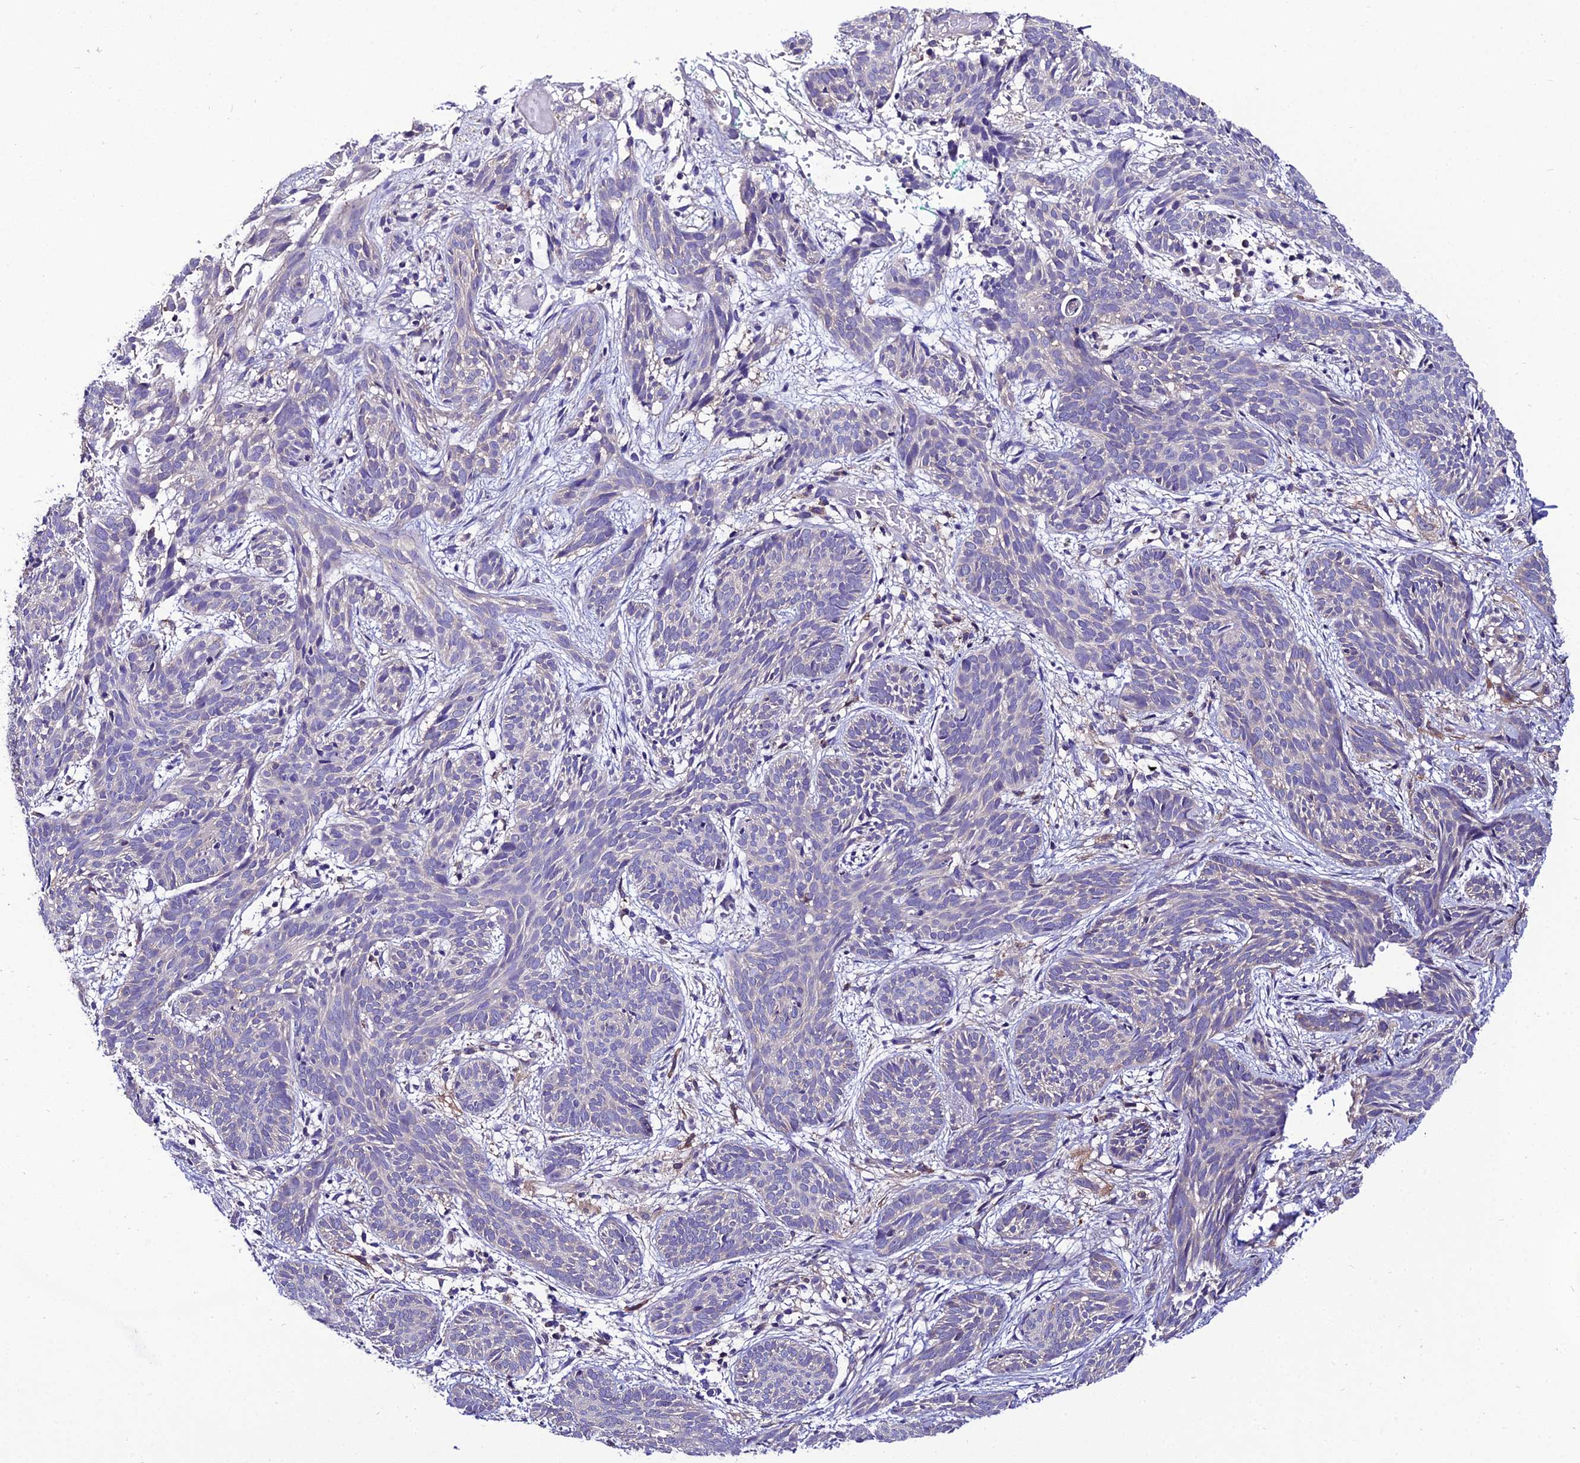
{"staining": {"intensity": "negative", "quantity": "none", "location": "none"}, "tissue": "skin cancer", "cell_type": "Tumor cells", "image_type": "cancer", "snomed": [{"axis": "morphology", "description": "Basal cell carcinoma"}, {"axis": "topography", "description": "Skin"}], "caption": "Human basal cell carcinoma (skin) stained for a protein using IHC exhibits no staining in tumor cells.", "gene": "C2orf69", "patient": {"sex": "female", "age": 81}}